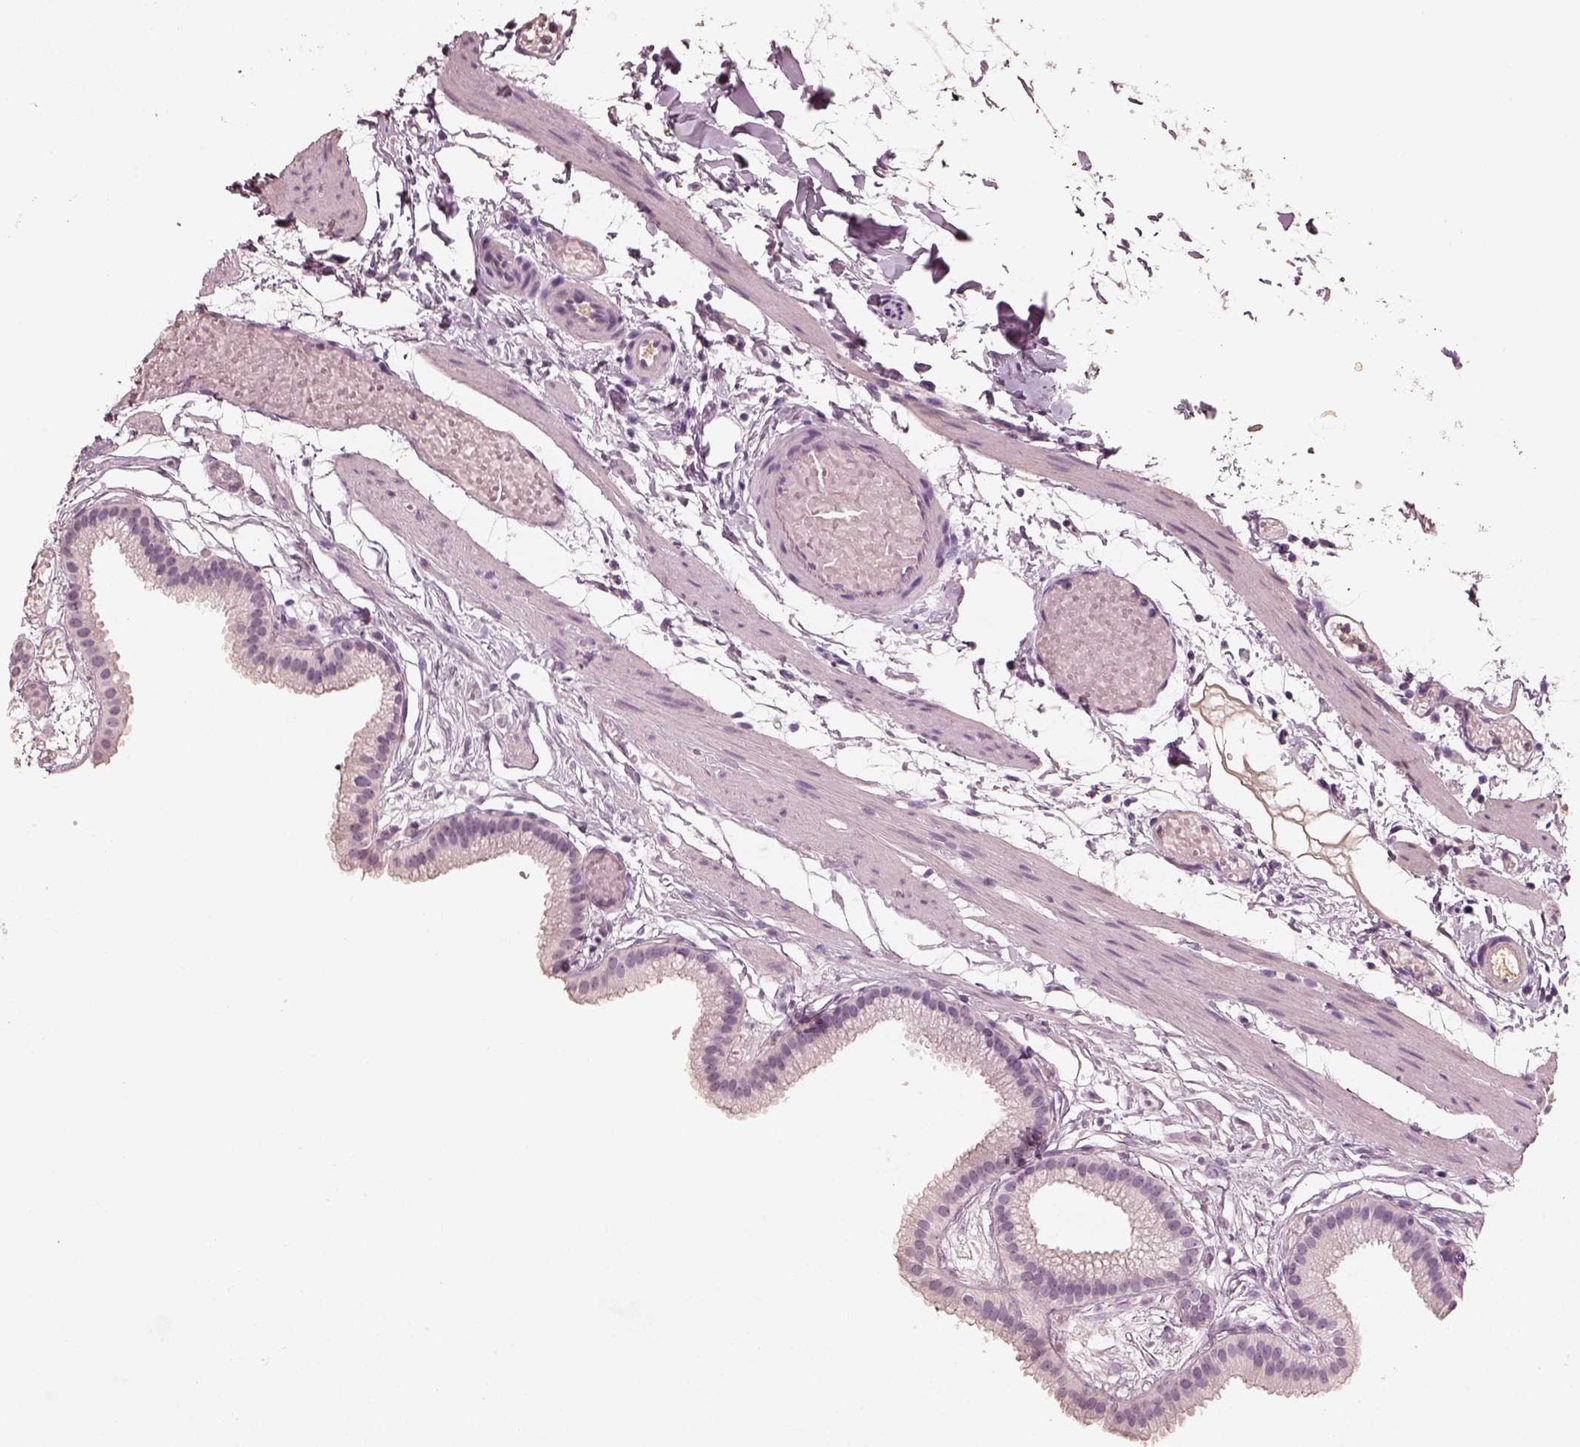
{"staining": {"intensity": "negative", "quantity": "none", "location": "none"}, "tissue": "gallbladder", "cell_type": "Glandular cells", "image_type": "normal", "snomed": [{"axis": "morphology", "description": "Normal tissue, NOS"}, {"axis": "topography", "description": "Gallbladder"}], "caption": "Immunohistochemistry (IHC) of benign human gallbladder displays no staining in glandular cells.", "gene": "RS1", "patient": {"sex": "female", "age": 45}}